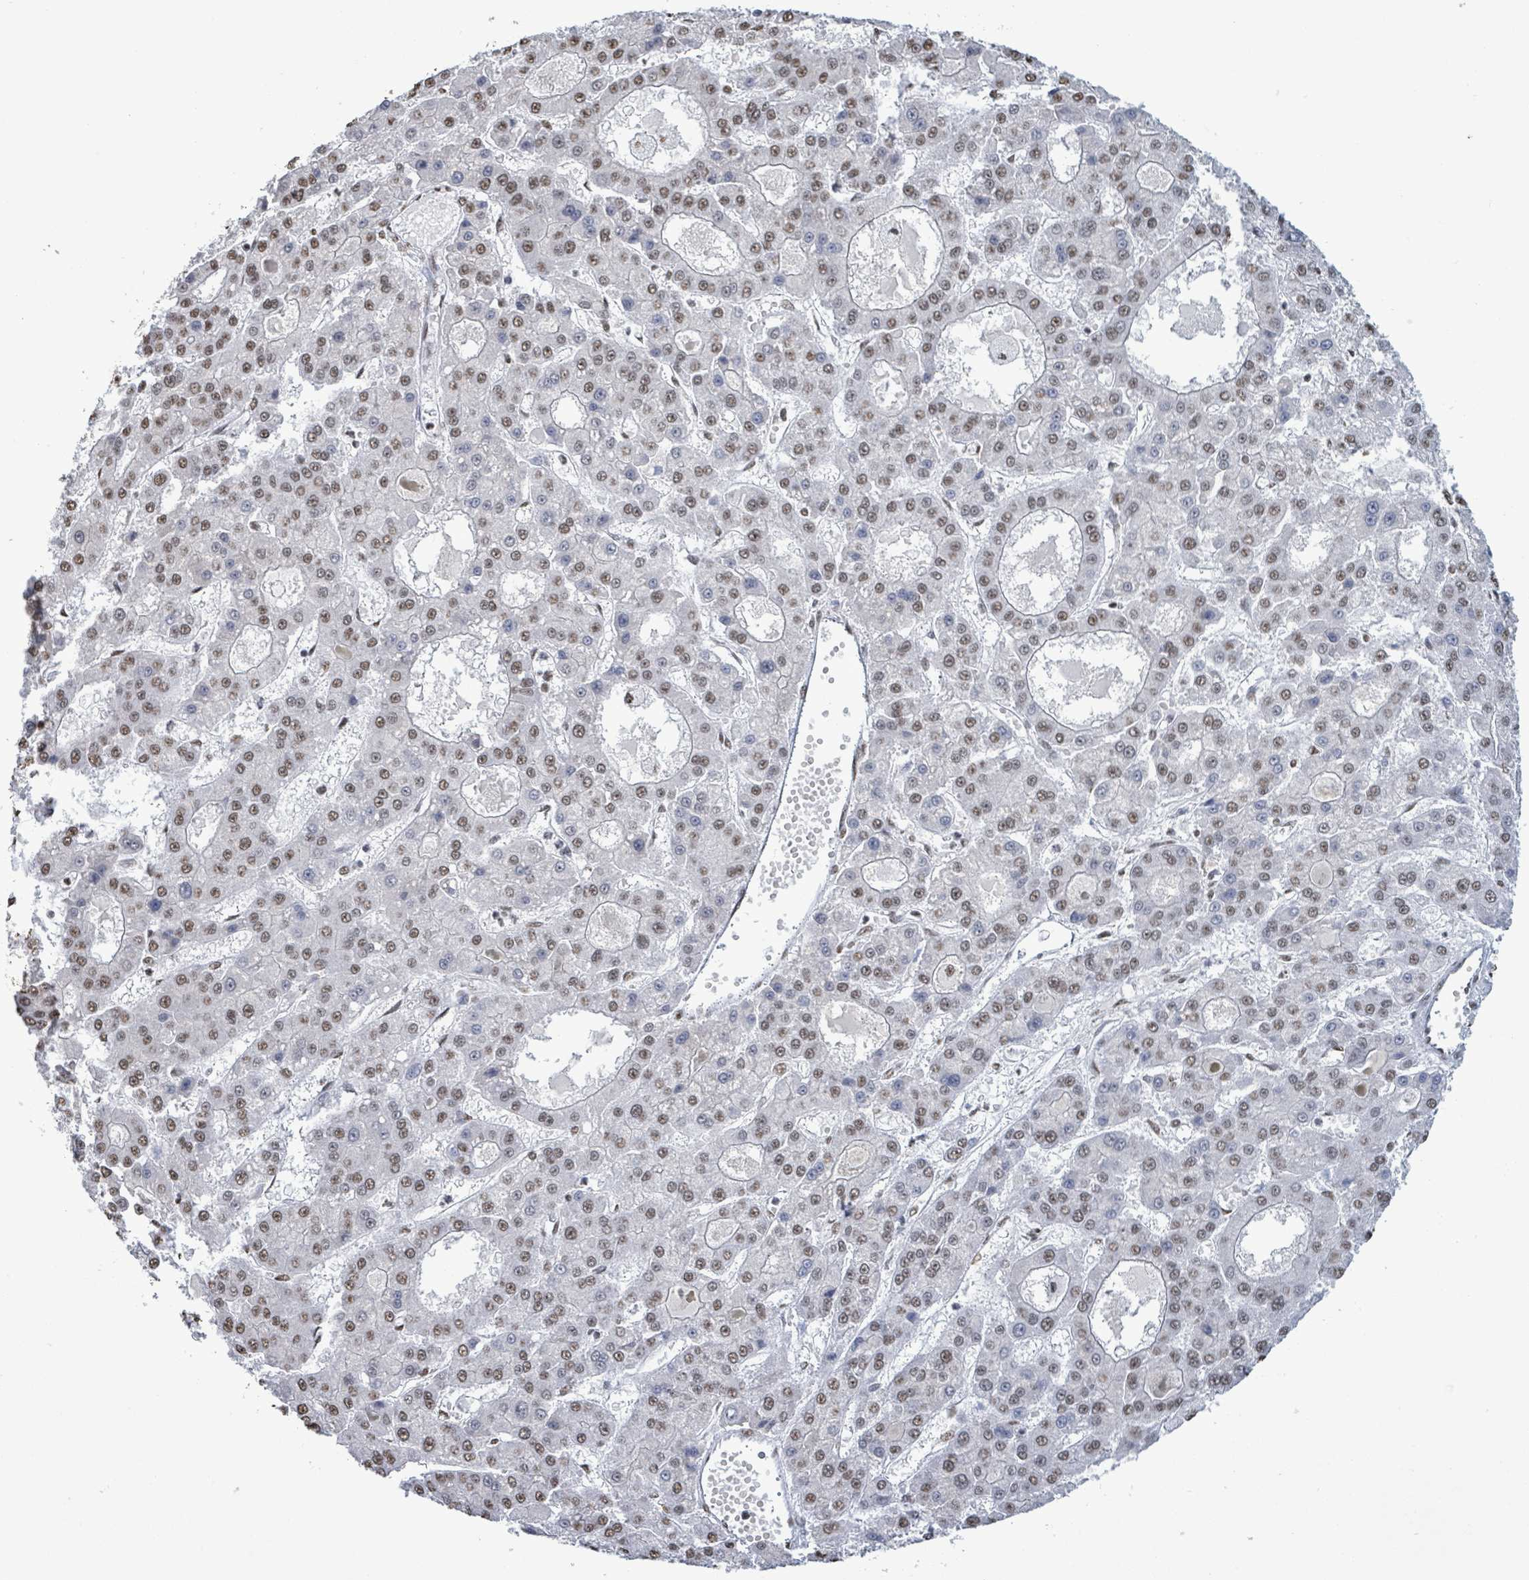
{"staining": {"intensity": "moderate", "quantity": ">75%", "location": "nuclear"}, "tissue": "liver cancer", "cell_type": "Tumor cells", "image_type": "cancer", "snomed": [{"axis": "morphology", "description": "Carcinoma, Hepatocellular, NOS"}, {"axis": "topography", "description": "Liver"}], "caption": "Hepatocellular carcinoma (liver) stained with a protein marker displays moderate staining in tumor cells.", "gene": "SAMD14", "patient": {"sex": "male", "age": 70}}